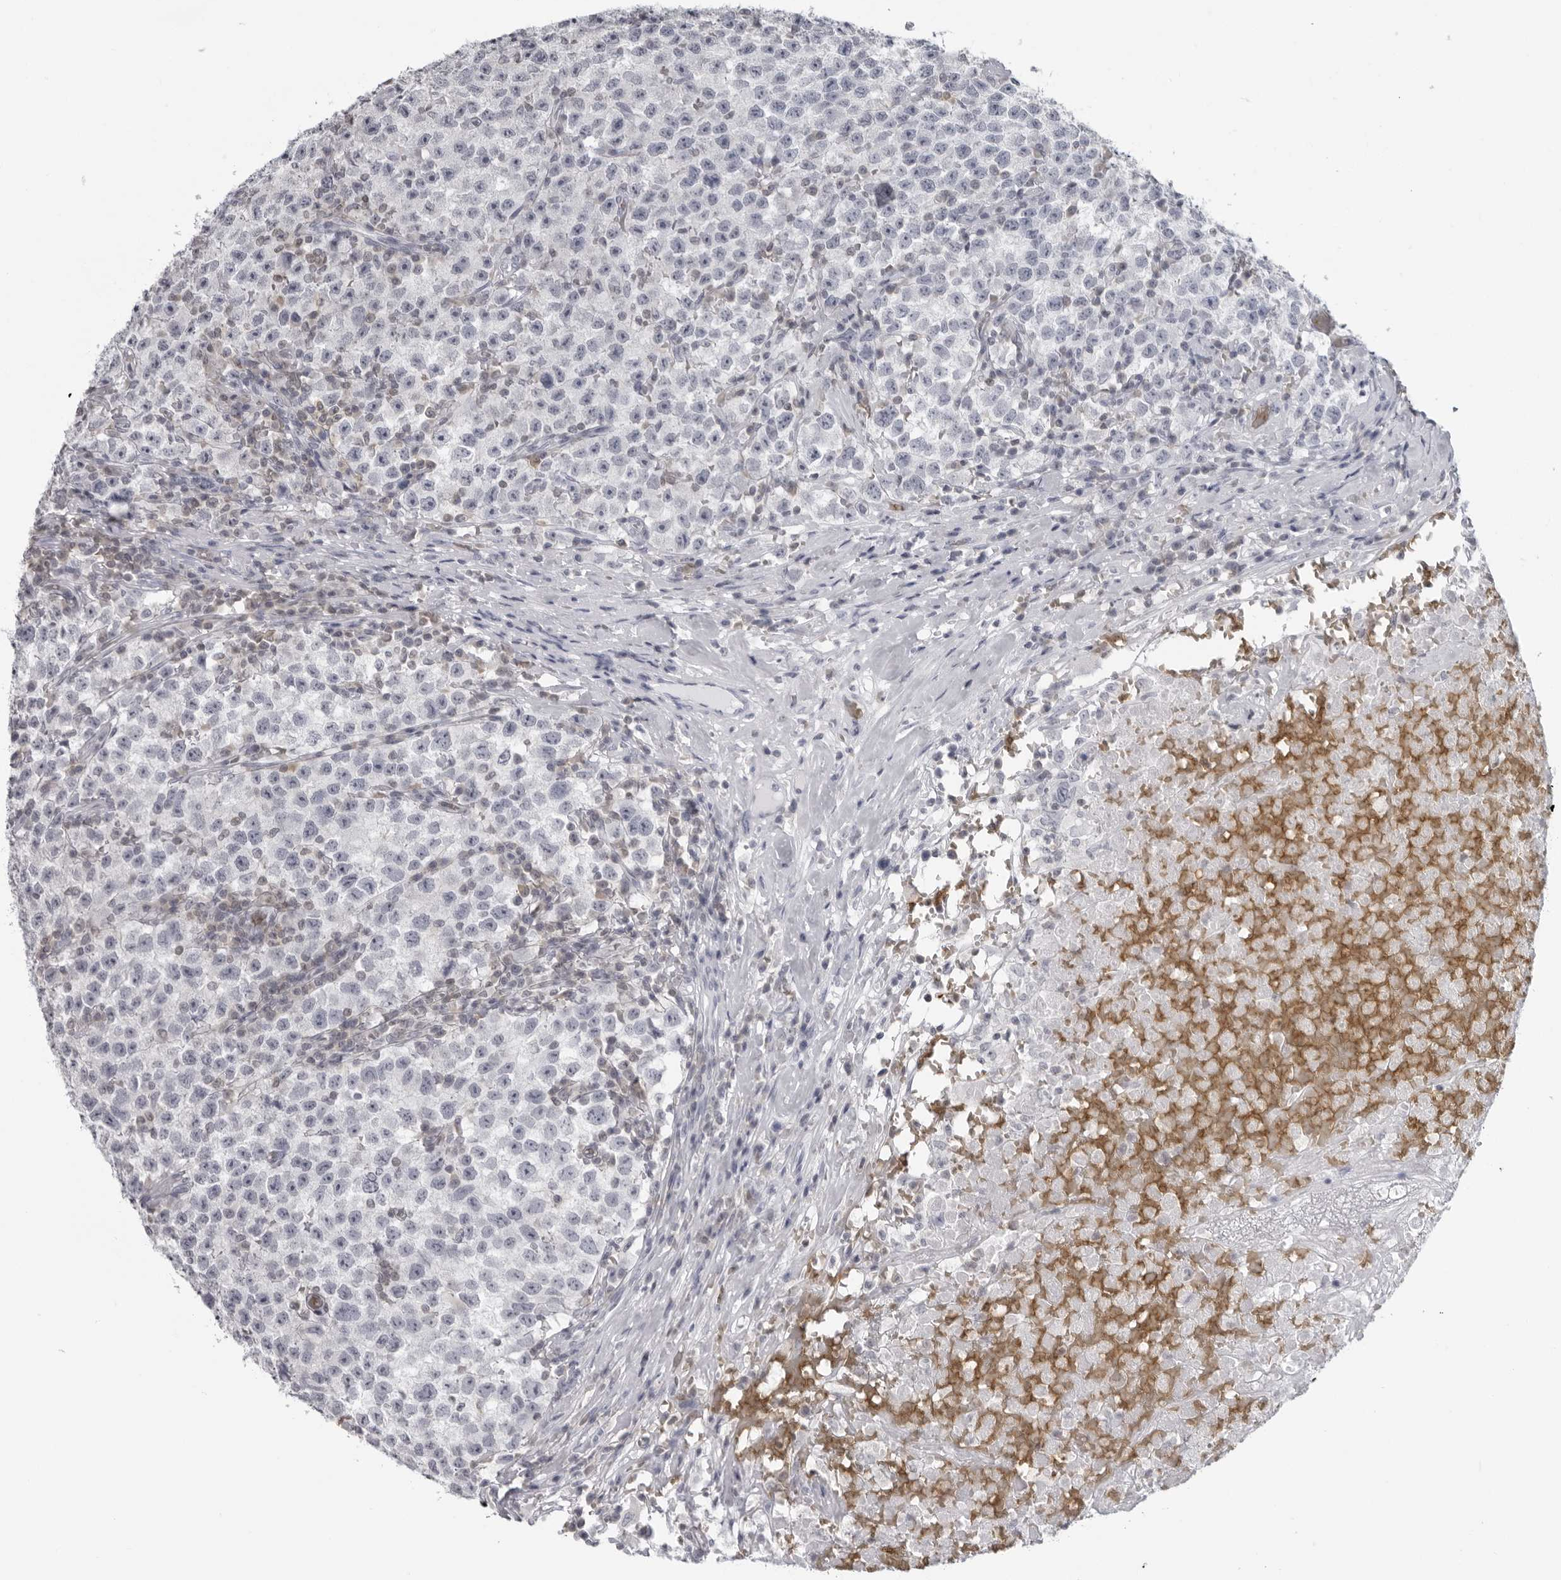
{"staining": {"intensity": "negative", "quantity": "none", "location": "none"}, "tissue": "testis cancer", "cell_type": "Tumor cells", "image_type": "cancer", "snomed": [{"axis": "morphology", "description": "Seminoma, NOS"}, {"axis": "topography", "description": "Testis"}], "caption": "Human seminoma (testis) stained for a protein using immunohistochemistry exhibits no staining in tumor cells.", "gene": "EPB41", "patient": {"sex": "male", "age": 22}}